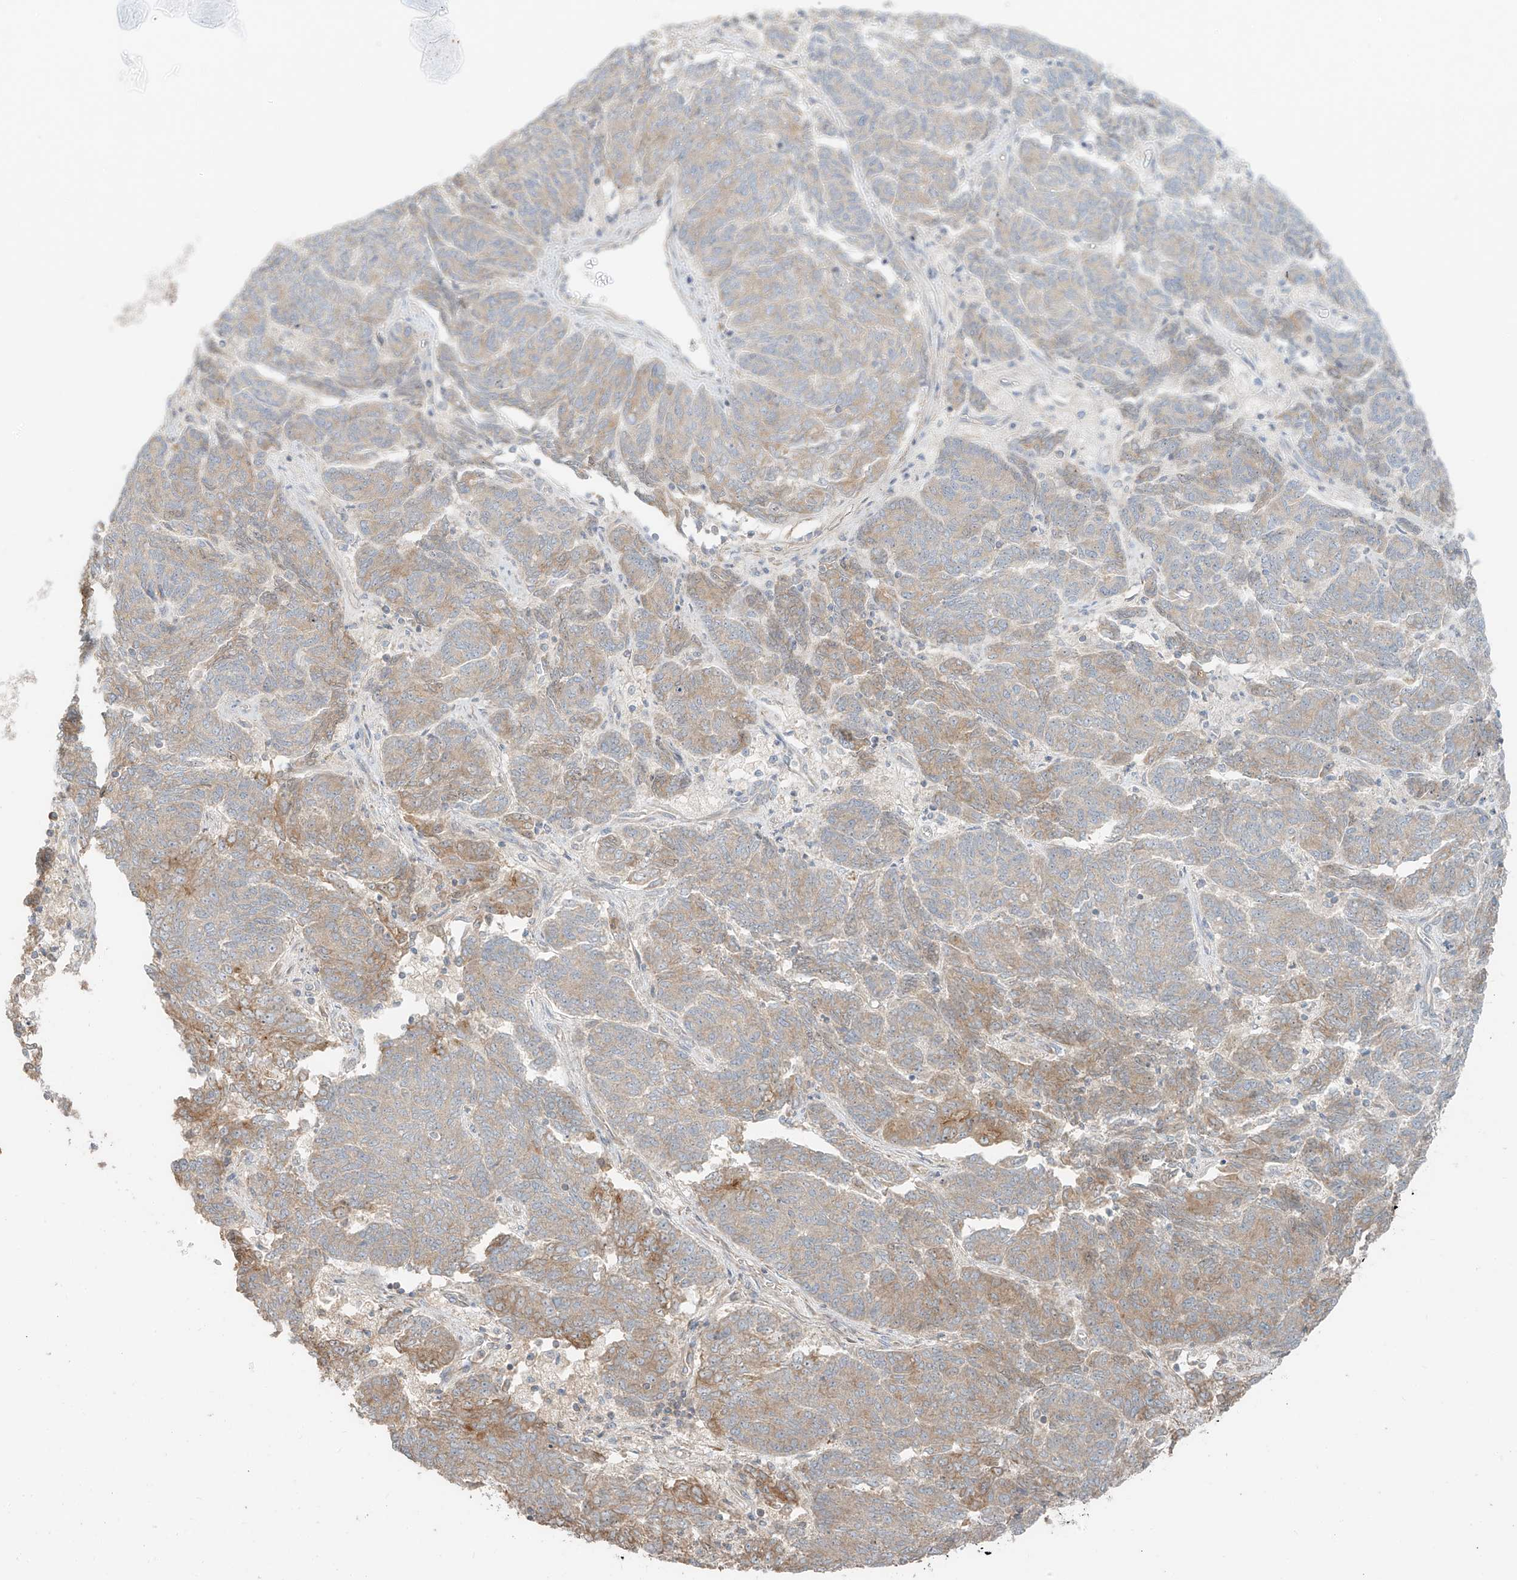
{"staining": {"intensity": "moderate", "quantity": "<25%", "location": "cytoplasmic/membranous"}, "tissue": "endometrial cancer", "cell_type": "Tumor cells", "image_type": "cancer", "snomed": [{"axis": "morphology", "description": "Adenocarcinoma, NOS"}, {"axis": "topography", "description": "Endometrium"}], "caption": "Adenocarcinoma (endometrial) stained with DAB (3,3'-diaminobenzidine) immunohistochemistry reveals low levels of moderate cytoplasmic/membranous positivity in about <25% of tumor cells. (brown staining indicates protein expression, while blue staining denotes nuclei).", "gene": "ANKZF1", "patient": {"sex": "female", "age": 80}}